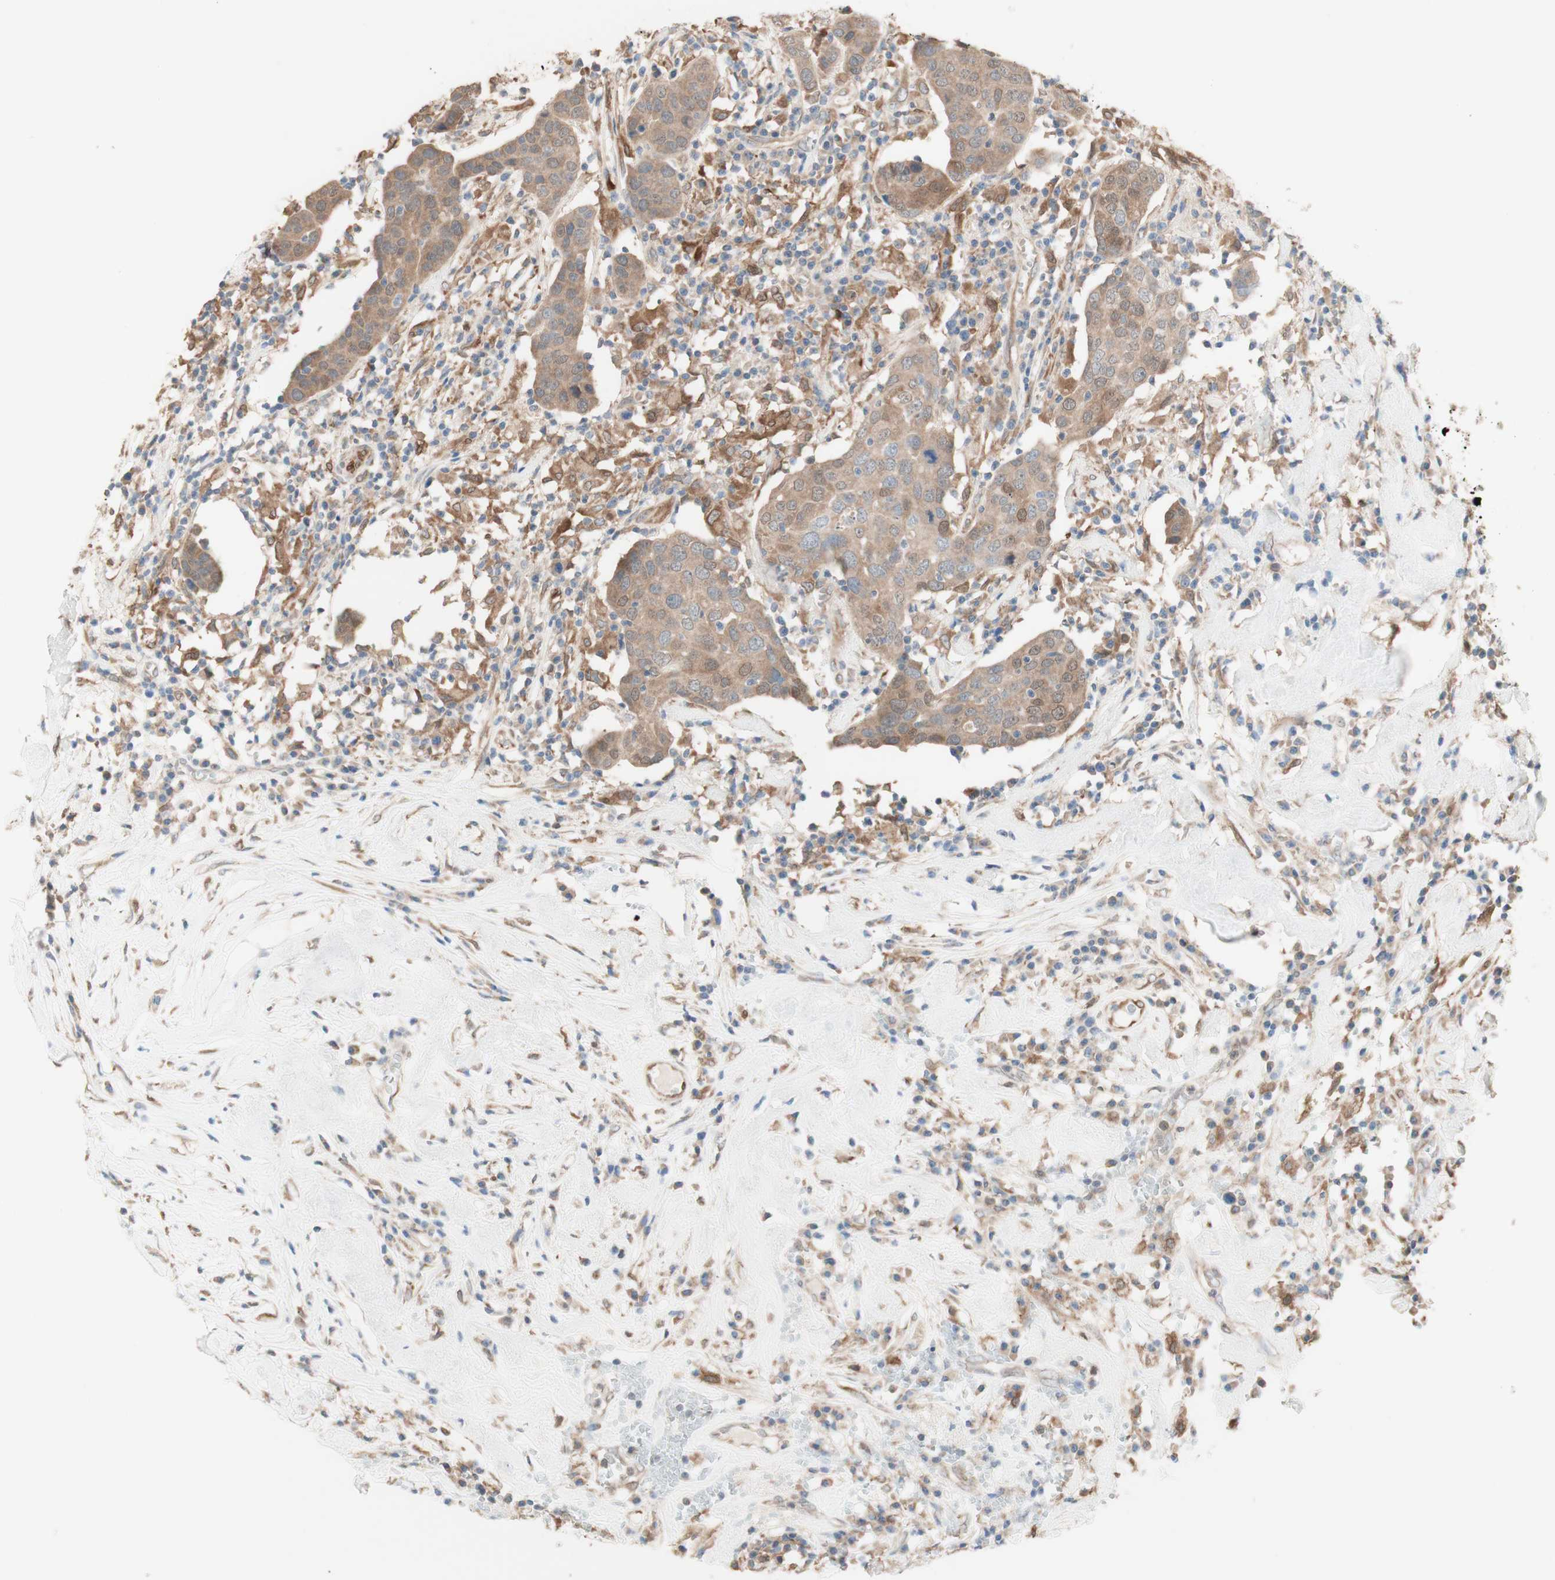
{"staining": {"intensity": "moderate", "quantity": ">75%", "location": "cytoplasmic/membranous"}, "tissue": "head and neck cancer", "cell_type": "Tumor cells", "image_type": "cancer", "snomed": [{"axis": "morphology", "description": "Adenocarcinoma, NOS"}, {"axis": "topography", "description": "Salivary gland"}, {"axis": "topography", "description": "Head-Neck"}], "caption": "Human head and neck adenocarcinoma stained with a brown dye displays moderate cytoplasmic/membranous positive staining in approximately >75% of tumor cells.", "gene": "COMT", "patient": {"sex": "female", "age": 65}}